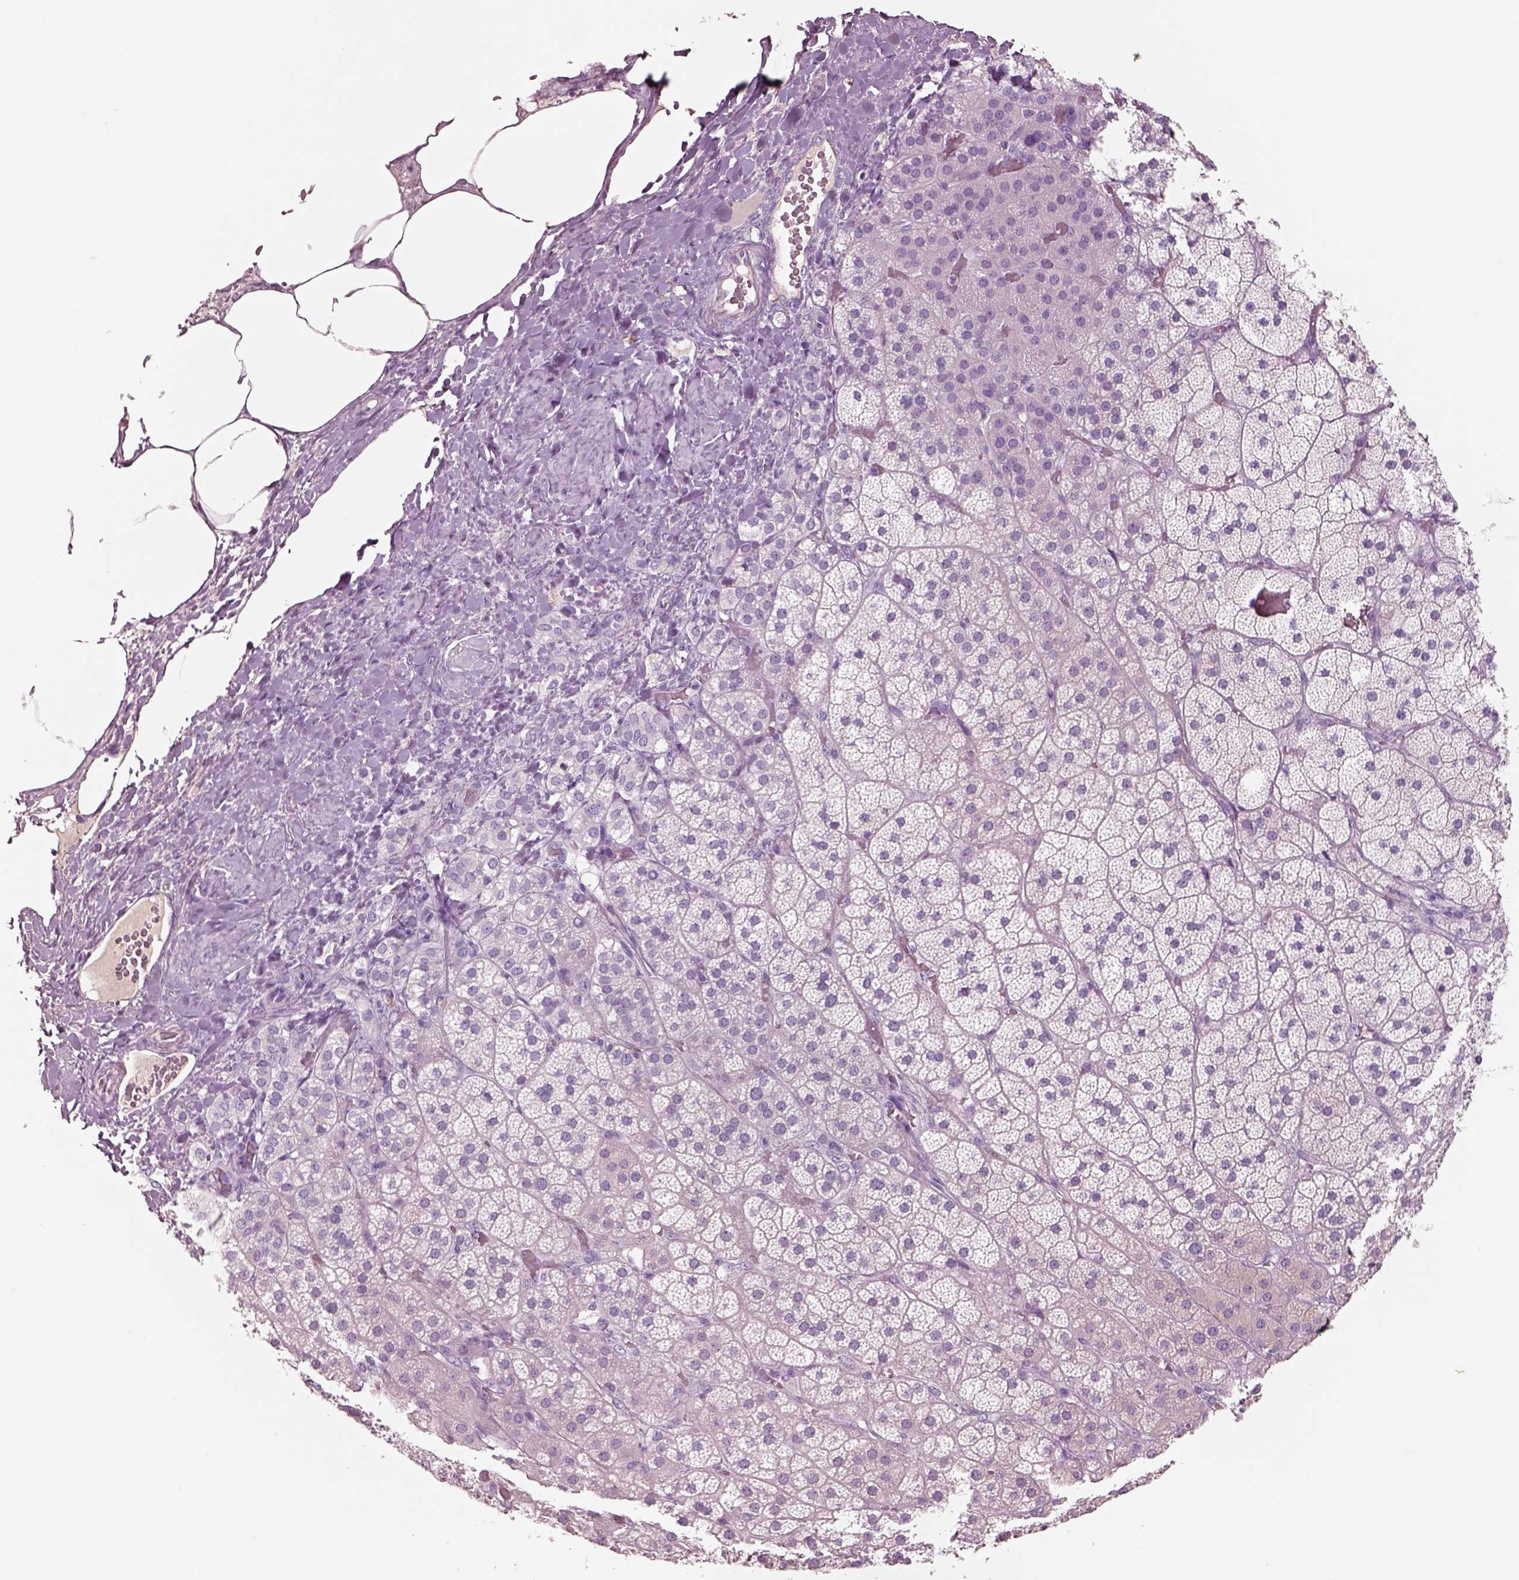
{"staining": {"intensity": "negative", "quantity": "none", "location": "none"}, "tissue": "adrenal gland", "cell_type": "Glandular cells", "image_type": "normal", "snomed": [{"axis": "morphology", "description": "Normal tissue, NOS"}, {"axis": "topography", "description": "Adrenal gland"}], "caption": "The image displays no staining of glandular cells in normal adrenal gland.", "gene": "IGLL1", "patient": {"sex": "male", "age": 57}}